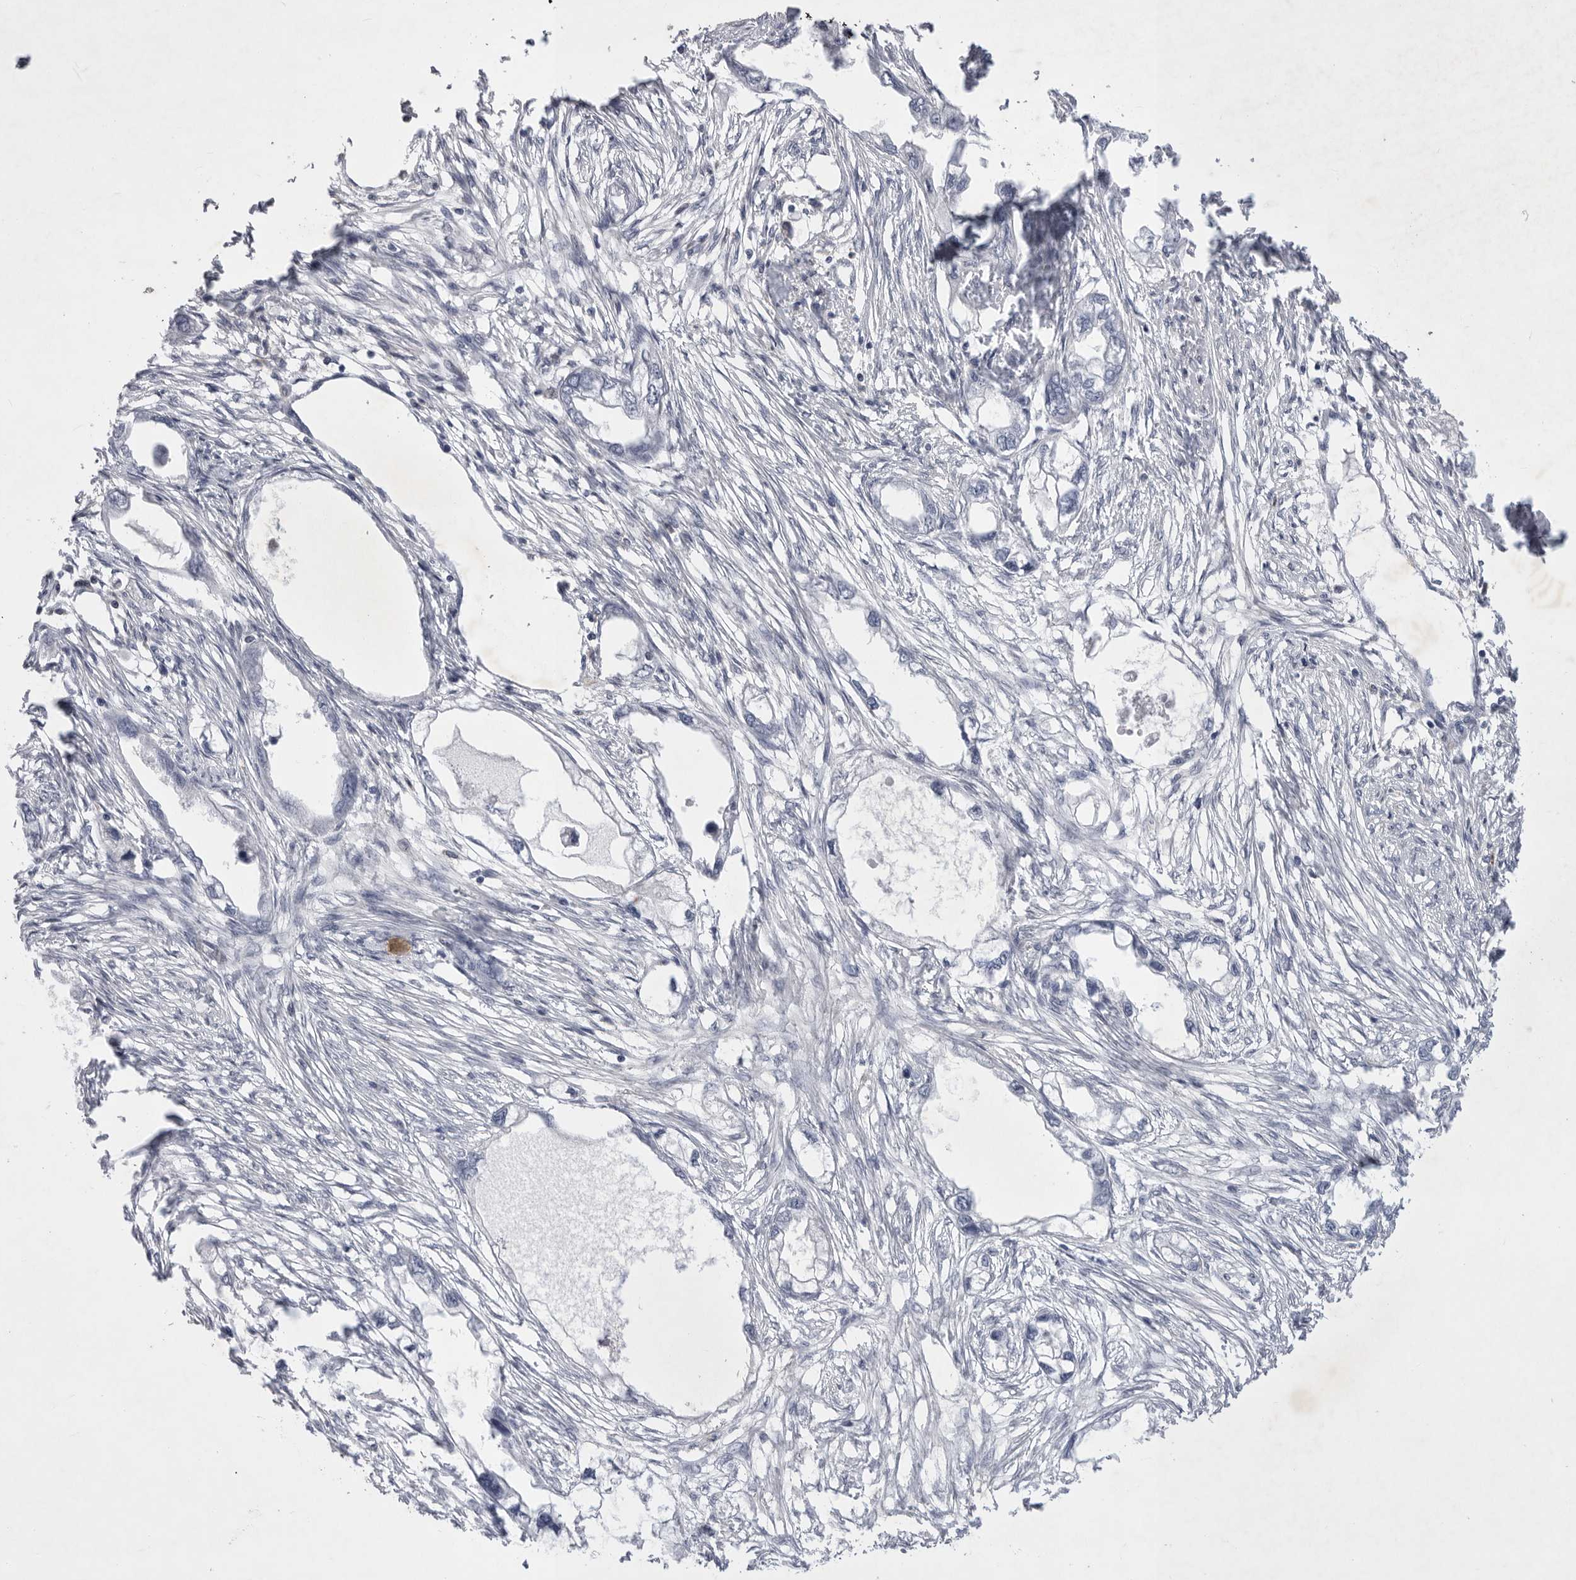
{"staining": {"intensity": "negative", "quantity": "none", "location": "none"}, "tissue": "endometrial cancer", "cell_type": "Tumor cells", "image_type": "cancer", "snomed": [{"axis": "morphology", "description": "Adenocarcinoma, NOS"}, {"axis": "morphology", "description": "Adenocarcinoma, metastatic, NOS"}, {"axis": "topography", "description": "Adipose tissue"}, {"axis": "topography", "description": "Endometrium"}], "caption": "Human endometrial cancer stained for a protein using IHC reveals no expression in tumor cells.", "gene": "SIGLEC10", "patient": {"sex": "female", "age": 67}}